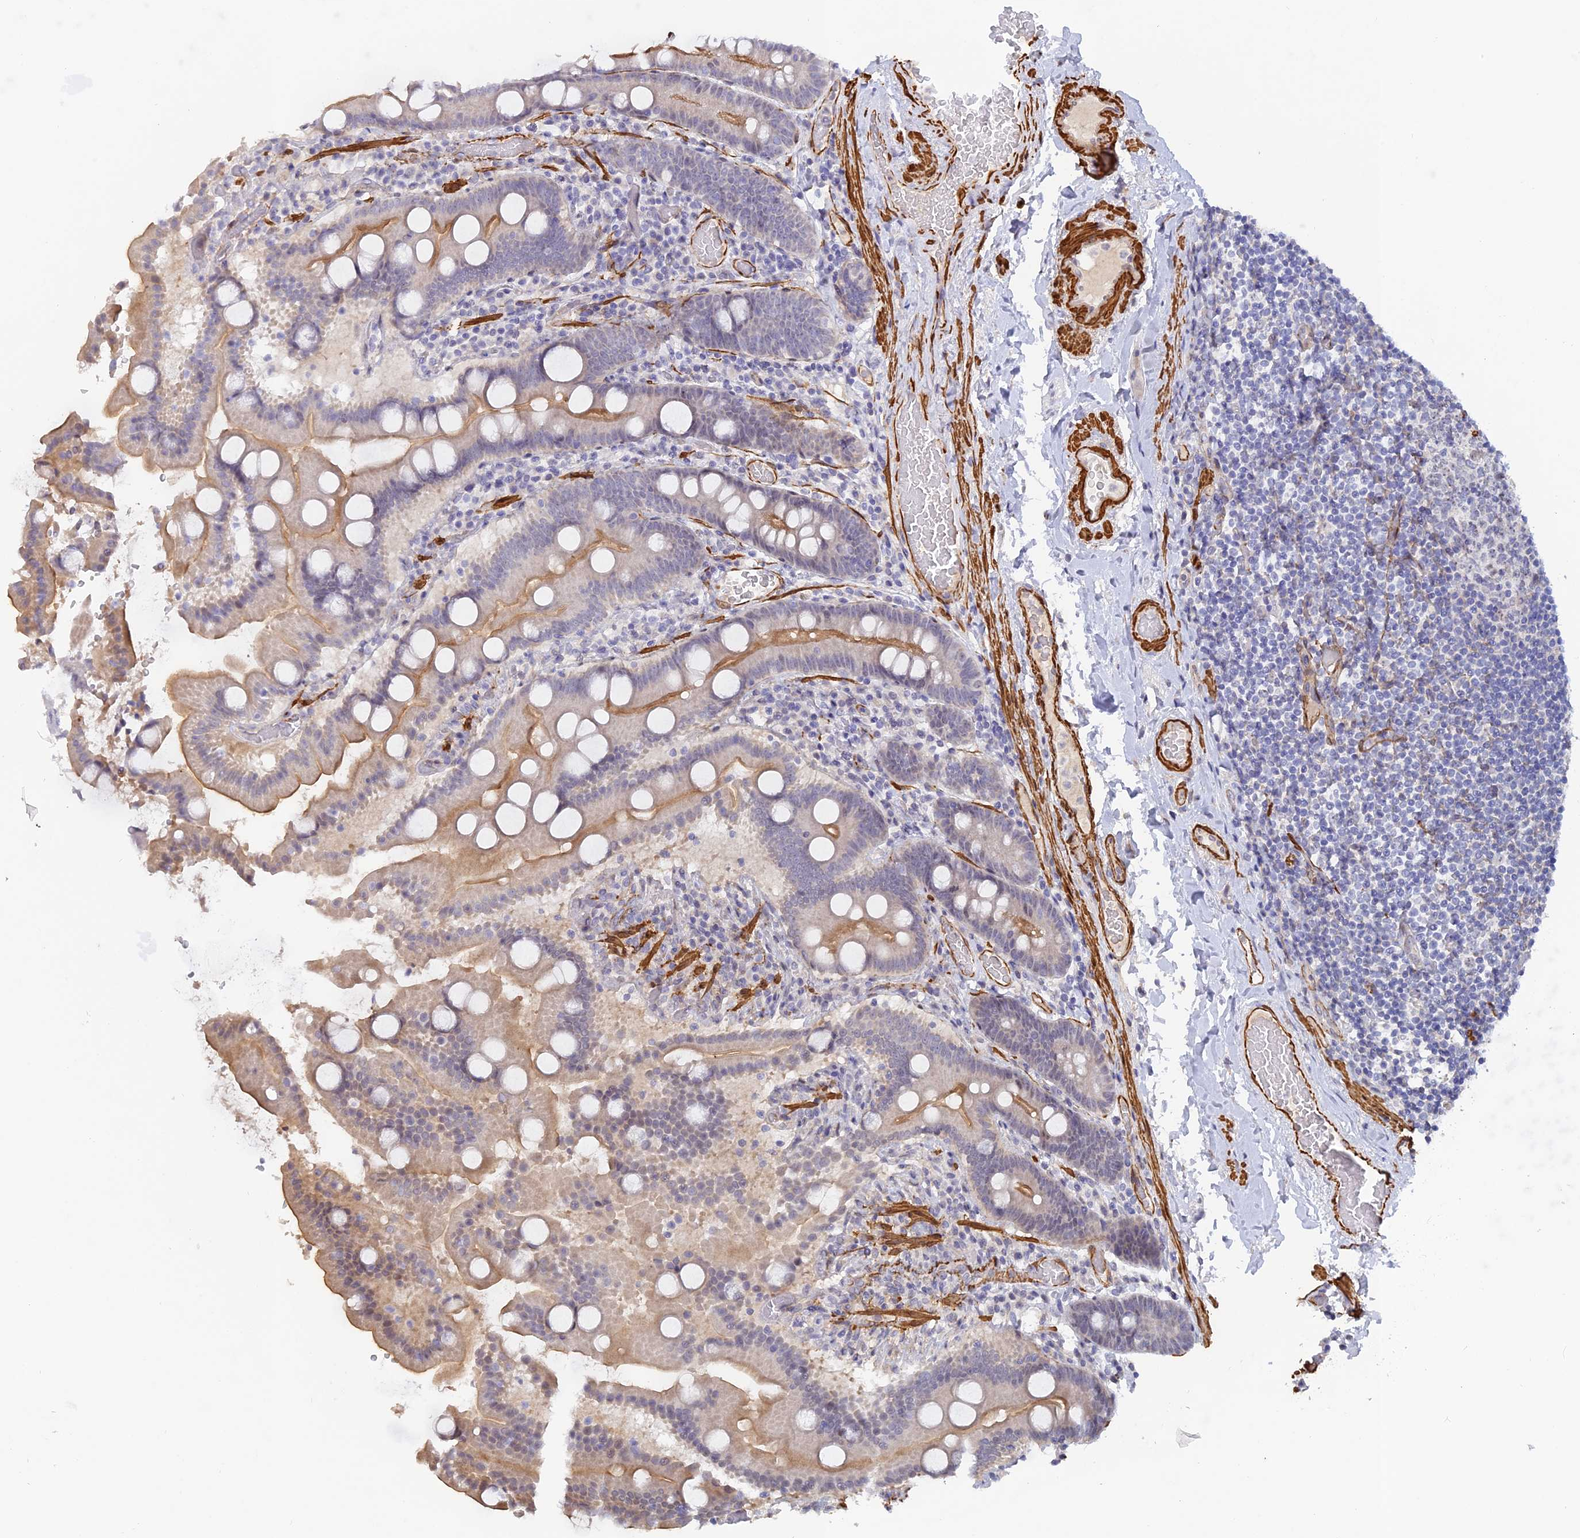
{"staining": {"intensity": "moderate", "quantity": "25%-75%", "location": "cytoplasmic/membranous"}, "tissue": "duodenum", "cell_type": "Glandular cells", "image_type": "normal", "snomed": [{"axis": "morphology", "description": "Normal tissue, NOS"}, {"axis": "topography", "description": "Duodenum"}], "caption": "Immunohistochemical staining of unremarkable human duodenum exhibits 25%-75% levels of moderate cytoplasmic/membranous protein expression in approximately 25%-75% of glandular cells.", "gene": "CCDC154", "patient": {"sex": "male", "age": 55}}